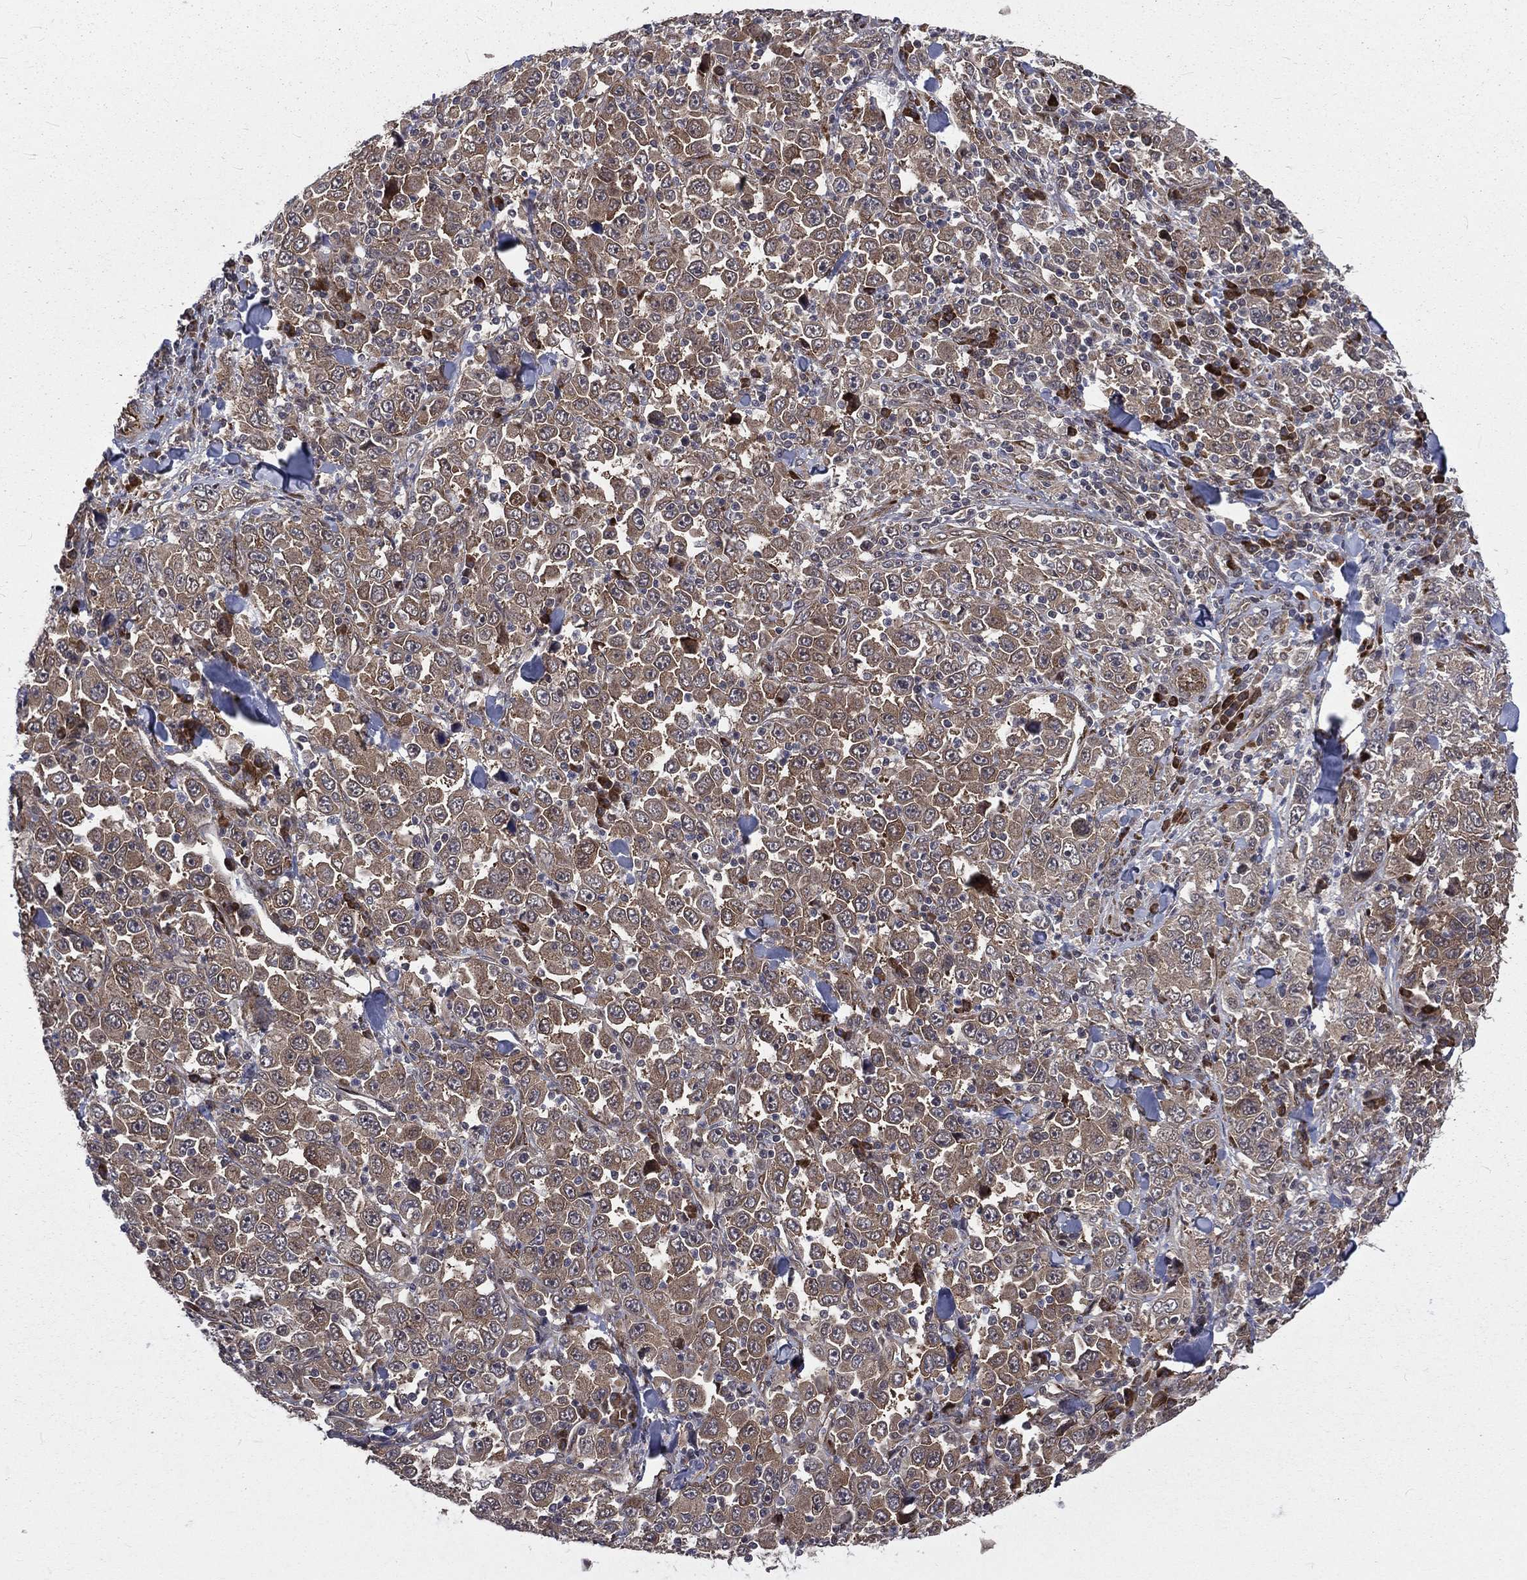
{"staining": {"intensity": "weak", "quantity": ">75%", "location": "cytoplasmic/membranous"}, "tissue": "stomach cancer", "cell_type": "Tumor cells", "image_type": "cancer", "snomed": [{"axis": "morphology", "description": "Normal tissue, NOS"}, {"axis": "morphology", "description": "Adenocarcinoma, NOS"}, {"axis": "topography", "description": "Stomach, upper"}, {"axis": "topography", "description": "Stomach"}], "caption": "Protein expression analysis of stomach cancer (adenocarcinoma) exhibits weak cytoplasmic/membranous positivity in about >75% of tumor cells. The staining was performed using DAB, with brown indicating positive protein expression. Nuclei are stained blue with hematoxylin.", "gene": "ARL3", "patient": {"sex": "male", "age": 59}}